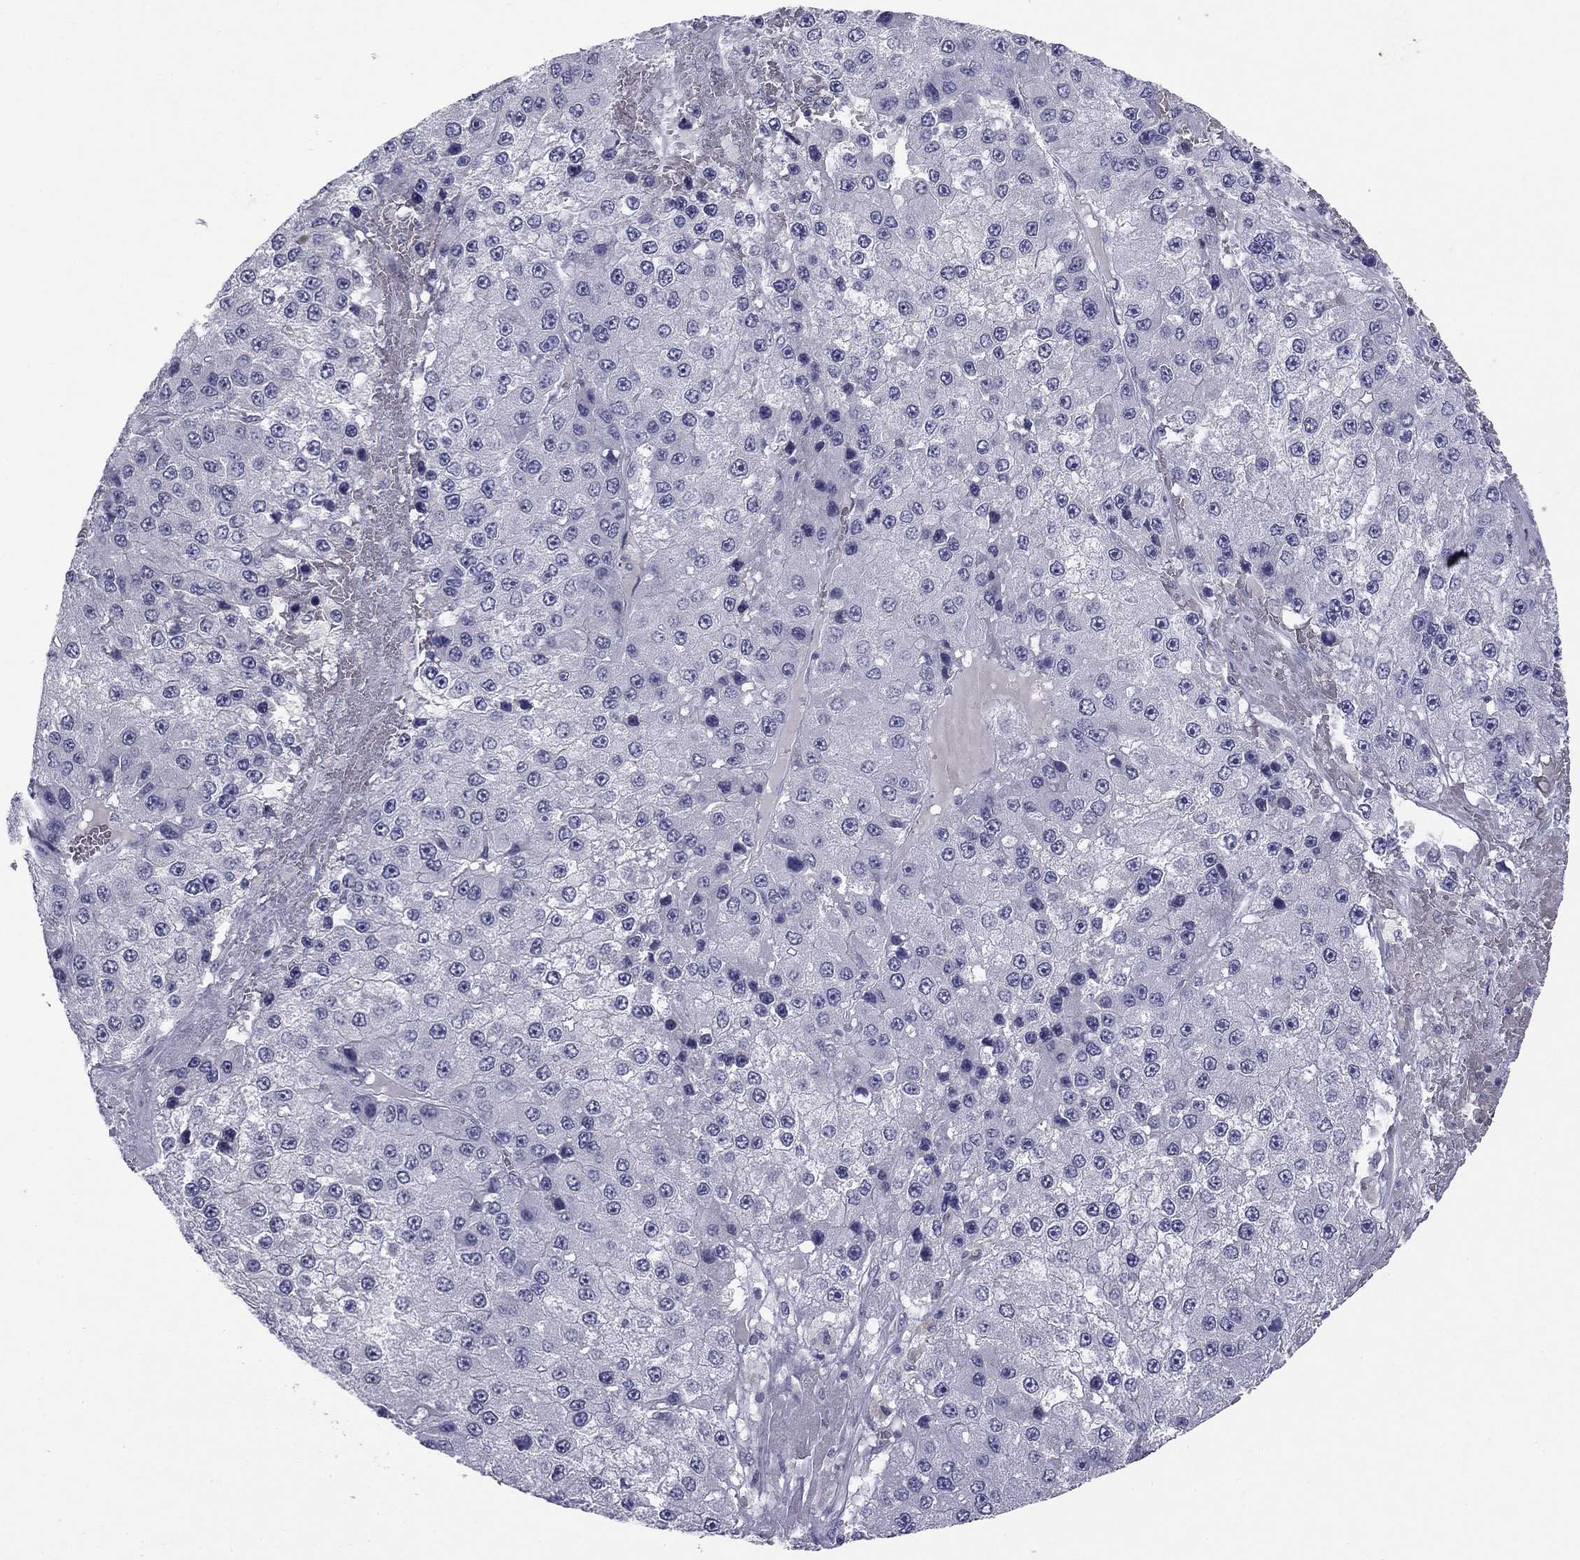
{"staining": {"intensity": "negative", "quantity": "none", "location": "none"}, "tissue": "liver cancer", "cell_type": "Tumor cells", "image_type": "cancer", "snomed": [{"axis": "morphology", "description": "Carcinoma, Hepatocellular, NOS"}, {"axis": "topography", "description": "Liver"}], "caption": "This is an immunohistochemistry histopathology image of liver hepatocellular carcinoma. There is no staining in tumor cells.", "gene": "TFAP2B", "patient": {"sex": "female", "age": 73}}